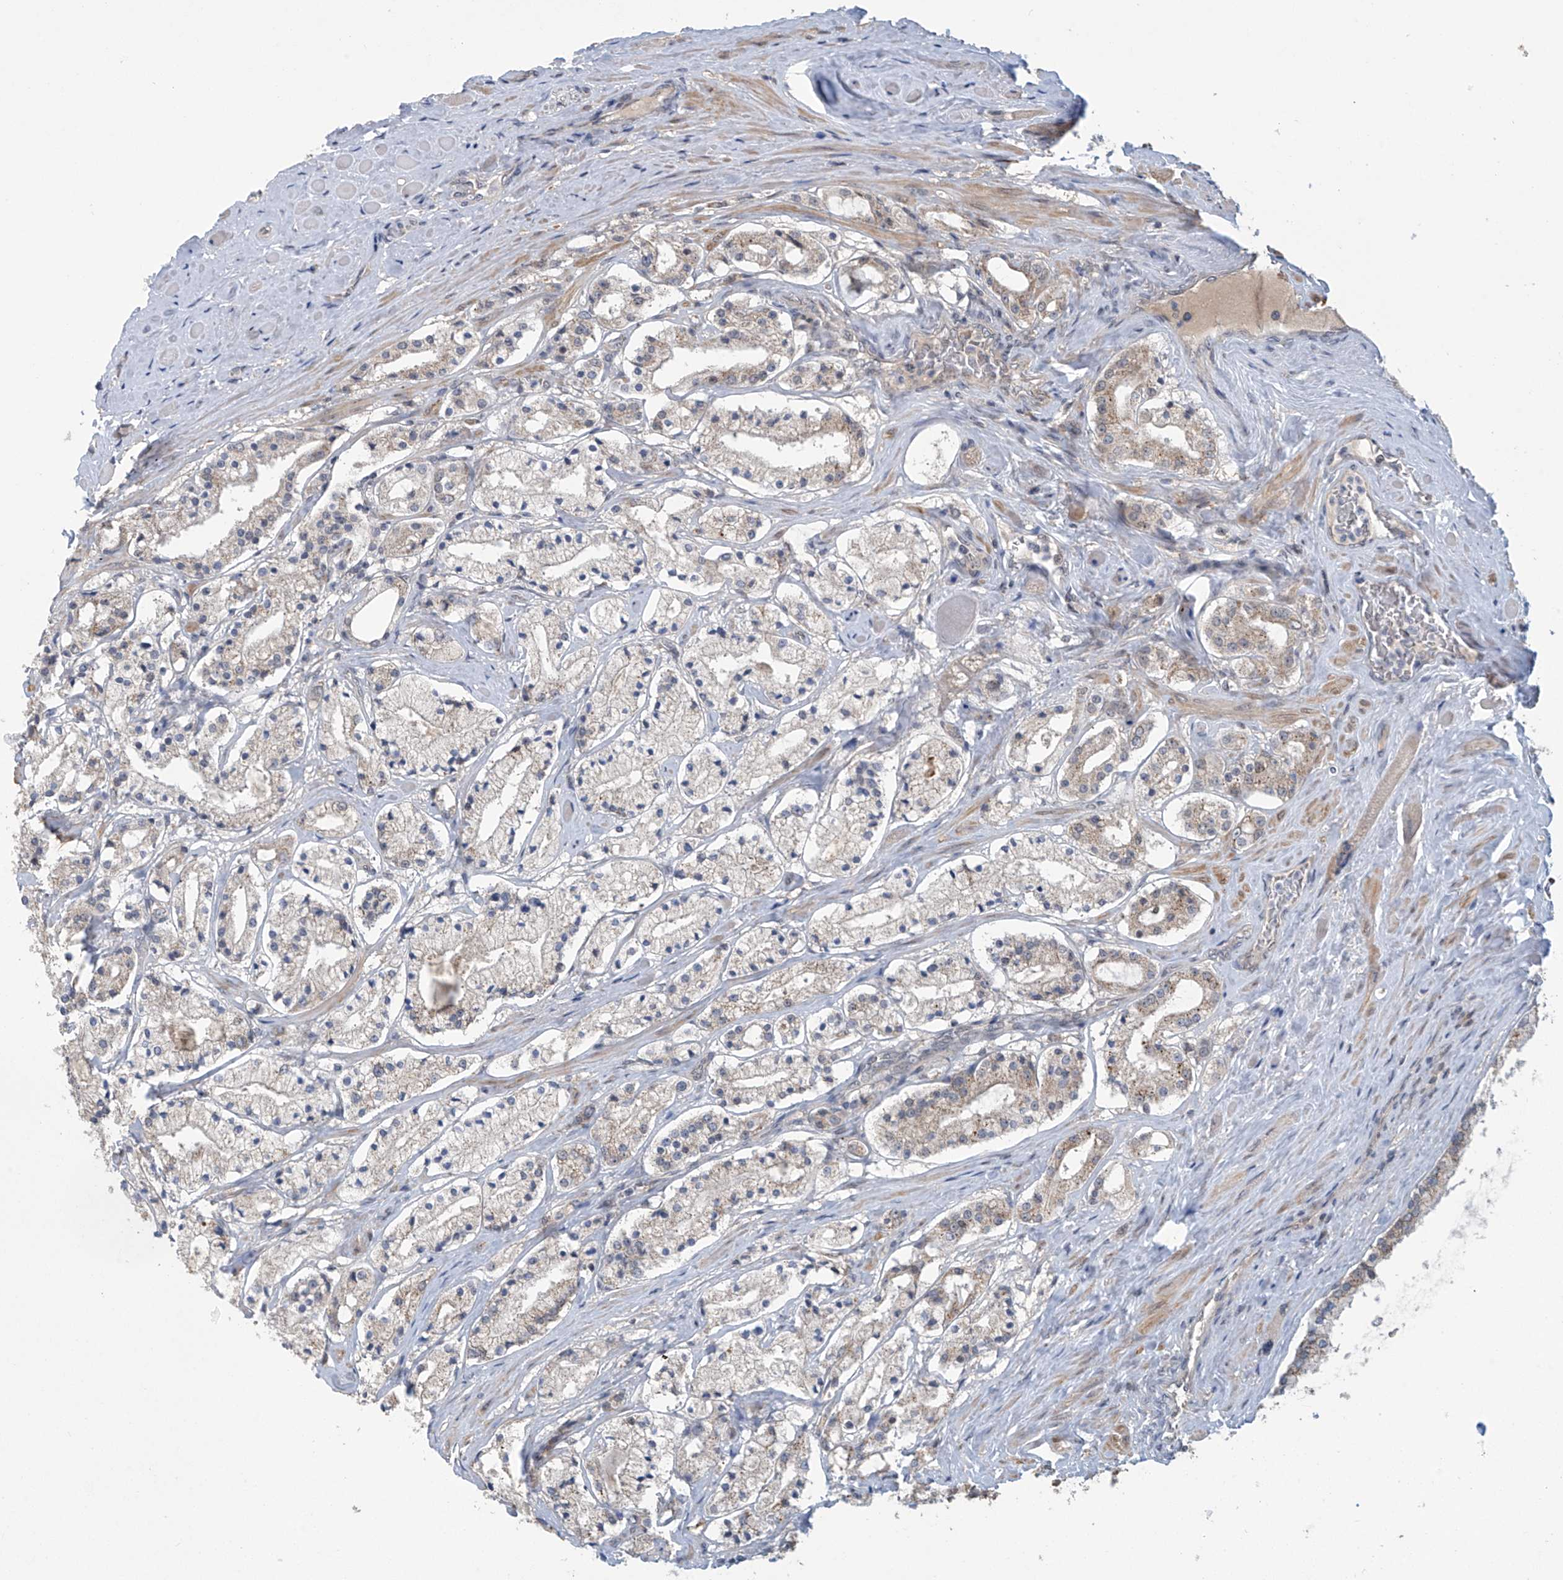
{"staining": {"intensity": "weak", "quantity": "25%-75%", "location": "cytoplasmic/membranous"}, "tissue": "prostate cancer", "cell_type": "Tumor cells", "image_type": "cancer", "snomed": [{"axis": "morphology", "description": "Adenocarcinoma, High grade"}, {"axis": "topography", "description": "Prostate"}], "caption": "Weak cytoplasmic/membranous expression for a protein is identified in approximately 25%-75% of tumor cells of prostate cancer (high-grade adenocarcinoma) using IHC.", "gene": "ABHD13", "patient": {"sex": "male", "age": 64}}